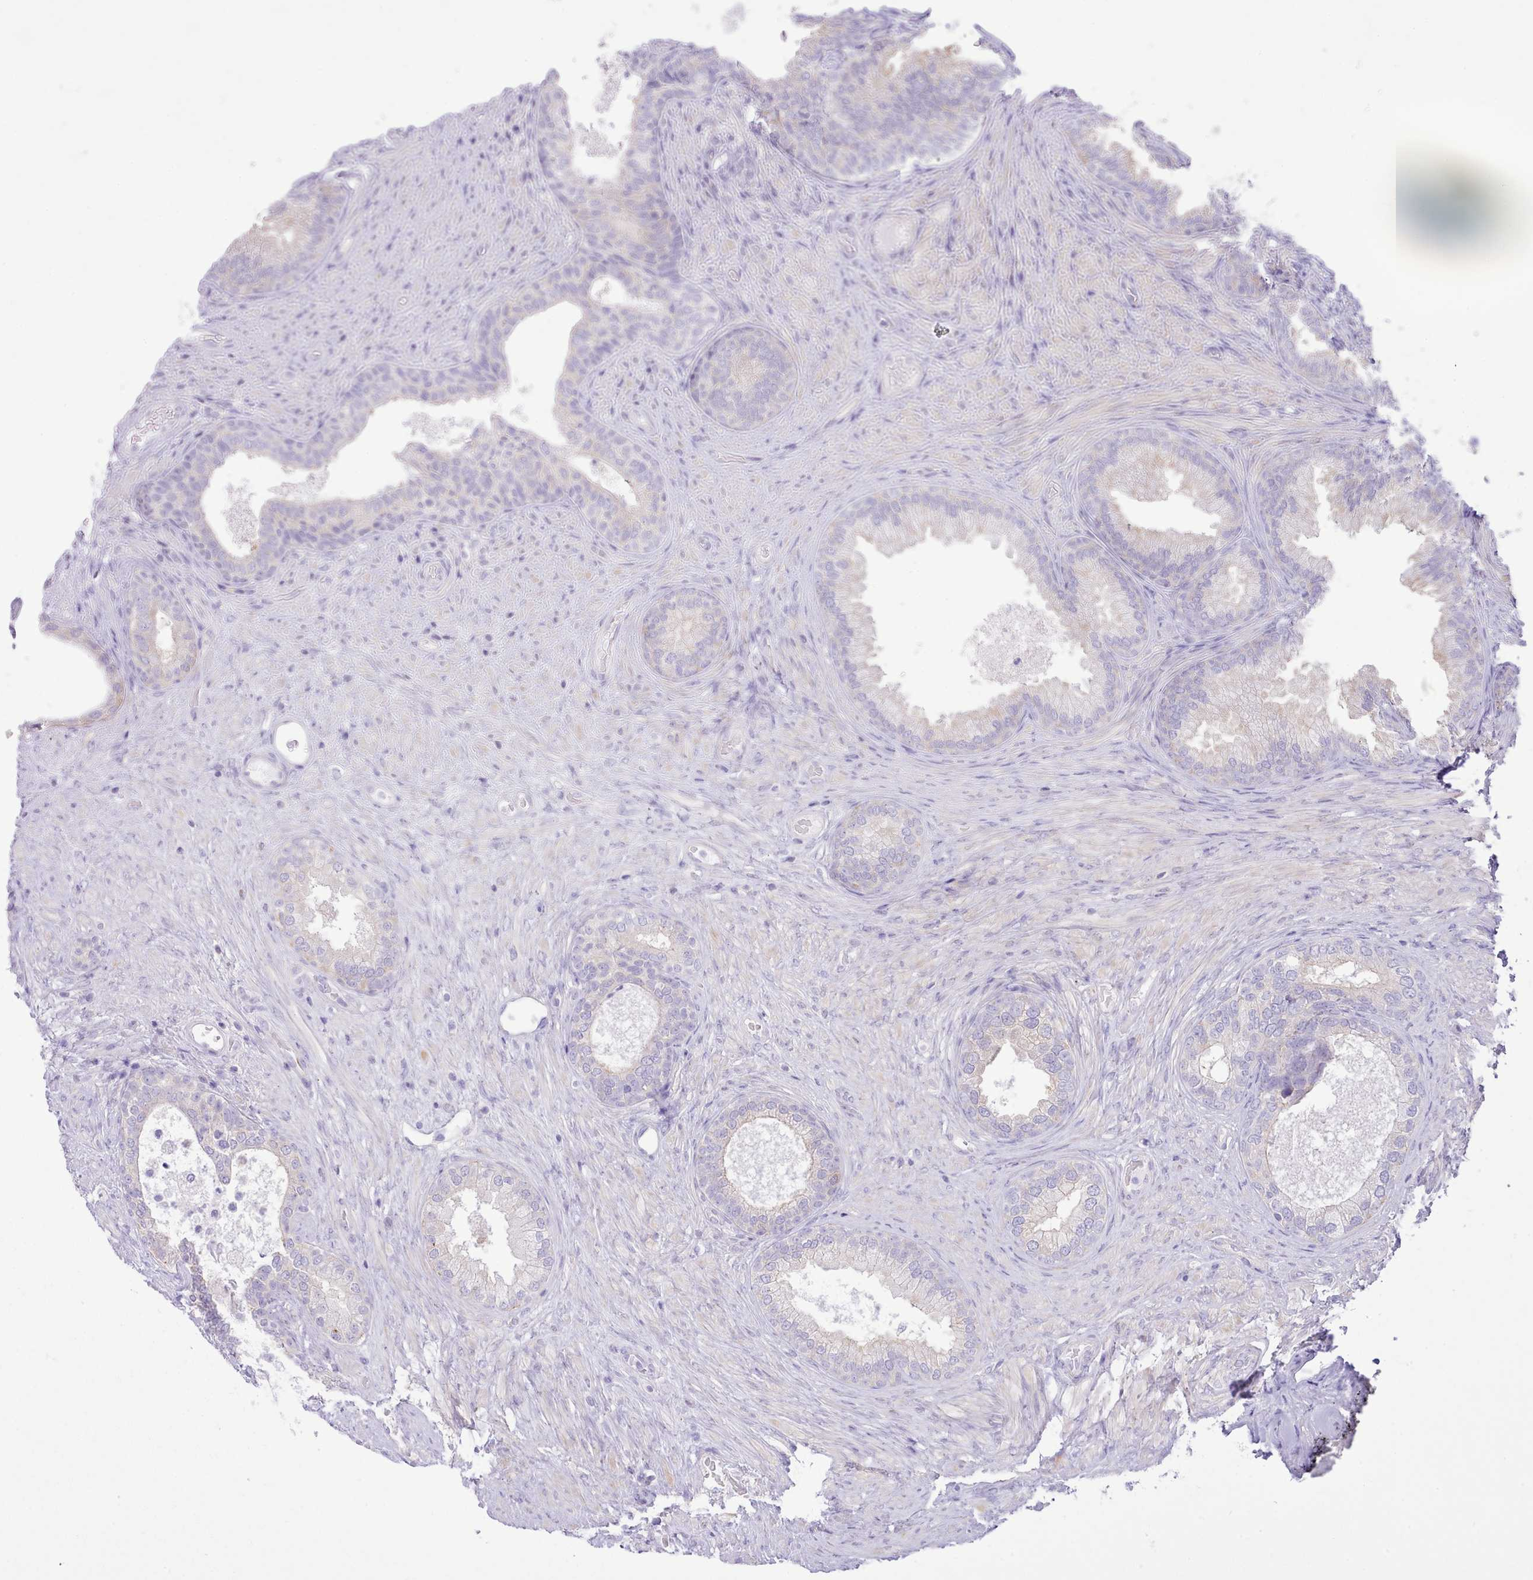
{"staining": {"intensity": "weak", "quantity": "<25%", "location": "cytoplasmic/membranous"}, "tissue": "prostate", "cell_type": "Glandular cells", "image_type": "normal", "snomed": [{"axis": "morphology", "description": "Normal tissue, NOS"}, {"axis": "topography", "description": "Prostate"}], "caption": "The micrograph displays no significant staining in glandular cells of prostate.", "gene": "MDFI", "patient": {"sex": "male", "age": 76}}